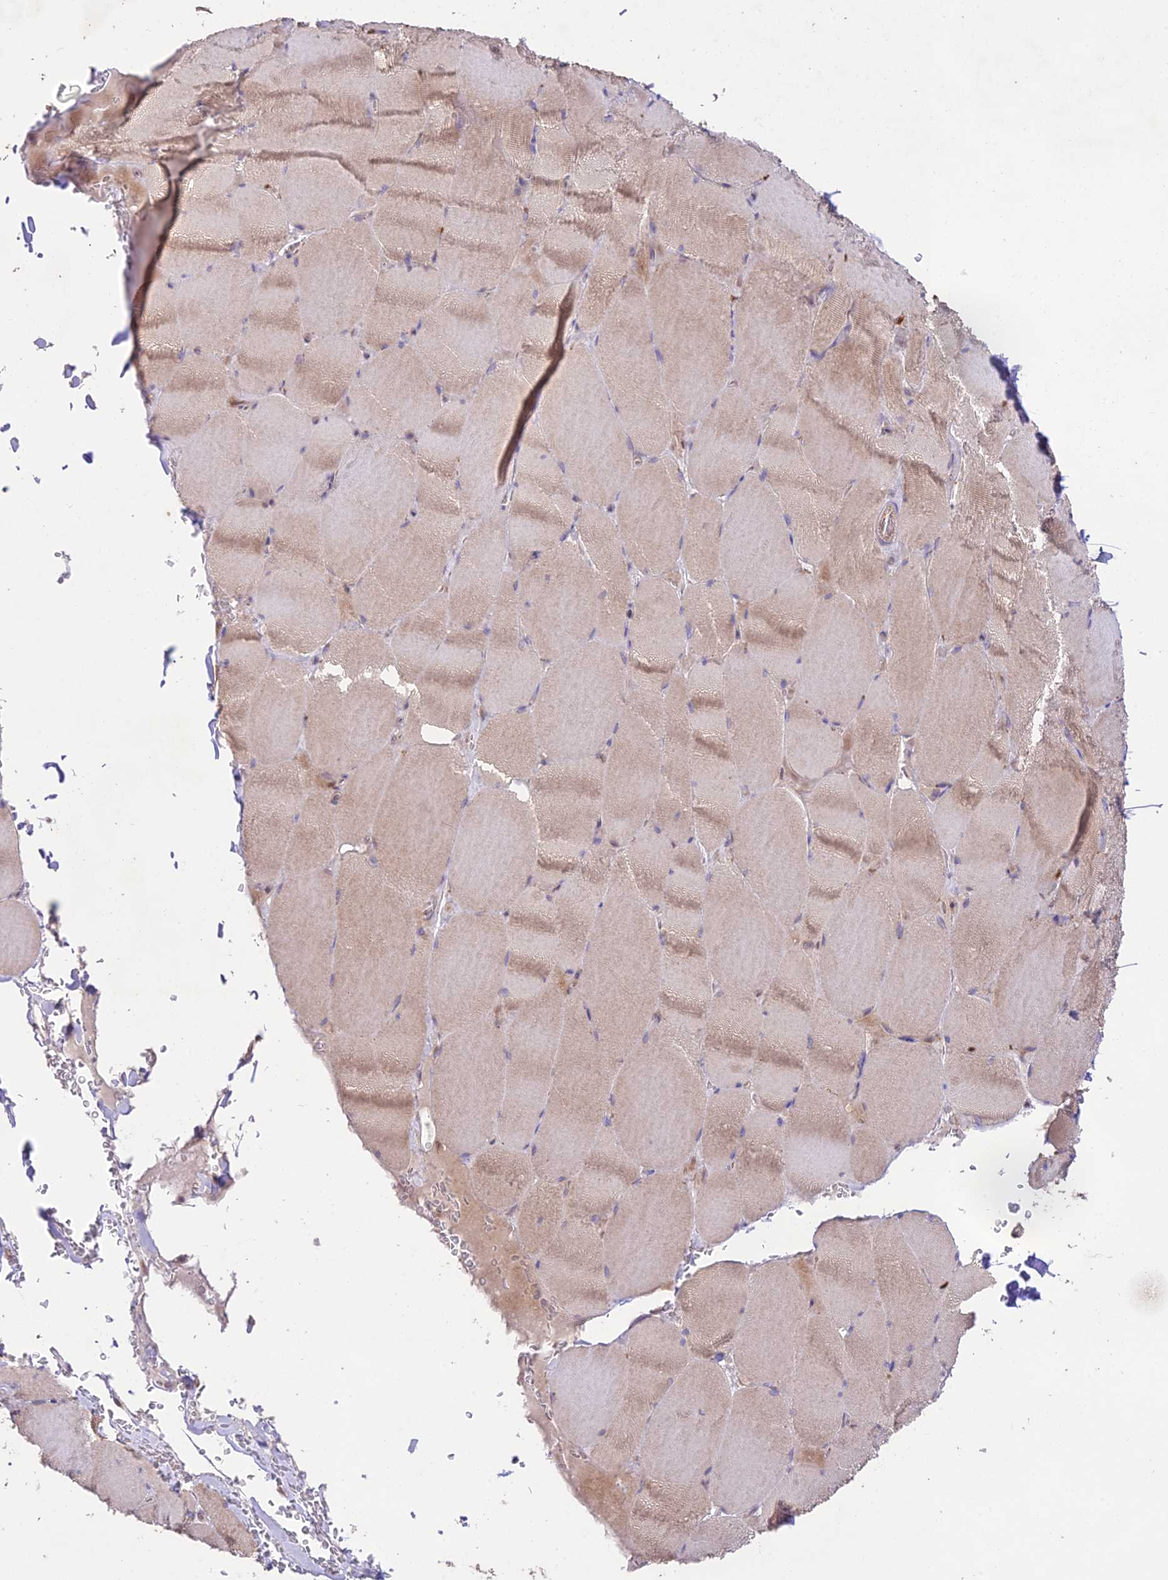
{"staining": {"intensity": "moderate", "quantity": ">75%", "location": "cytoplasmic/membranous"}, "tissue": "skeletal muscle", "cell_type": "Myocytes", "image_type": "normal", "snomed": [{"axis": "morphology", "description": "Normal tissue, NOS"}, {"axis": "topography", "description": "Skeletal muscle"}, {"axis": "topography", "description": "Head-Neck"}], "caption": "High-power microscopy captured an immunohistochemistry (IHC) photomicrograph of benign skeletal muscle, revealing moderate cytoplasmic/membranous positivity in approximately >75% of myocytes.", "gene": "TMEM259", "patient": {"sex": "male", "age": 66}}